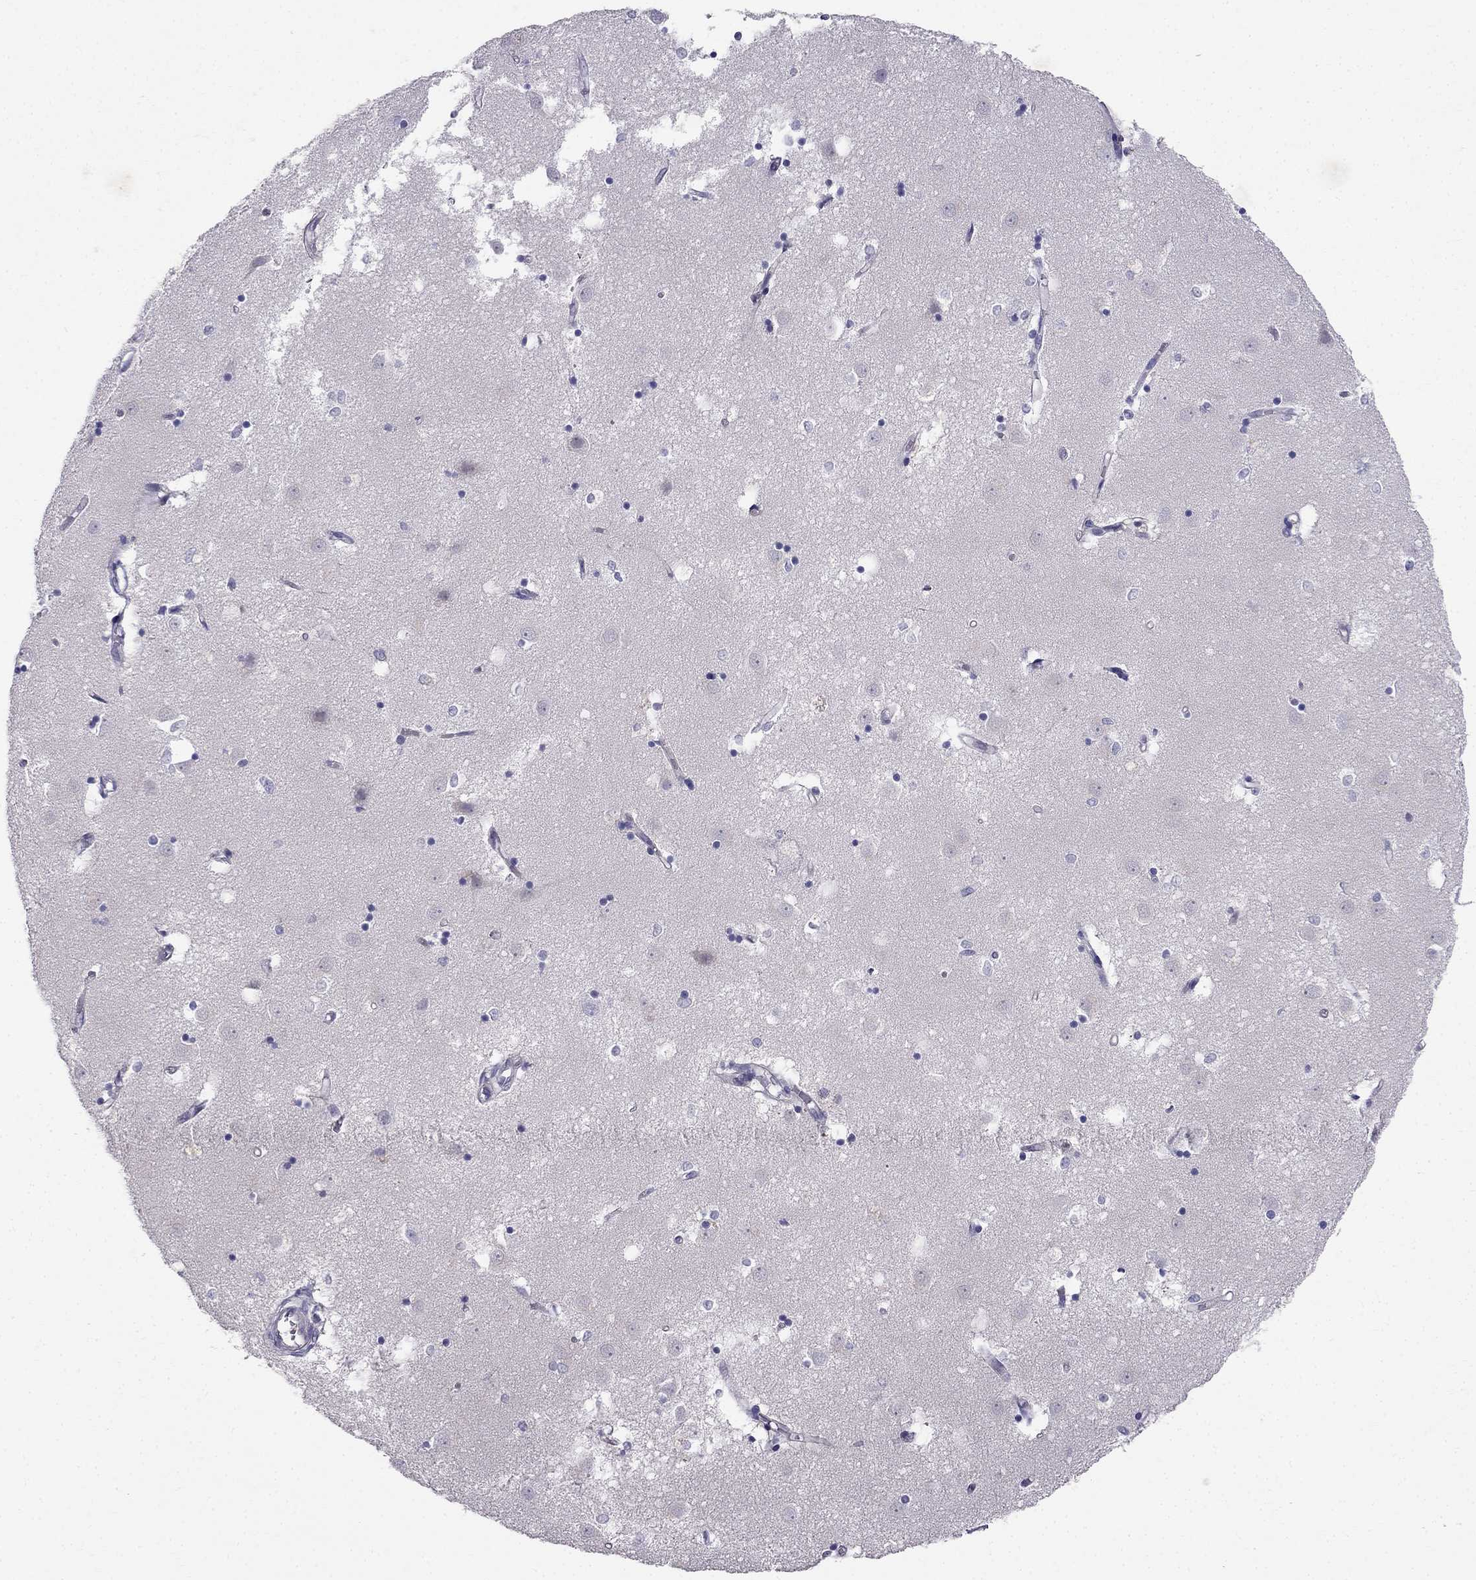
{"staining": {"intensity": "negative", "quantity": "none", "location": "none"}, "tissue": "caudate", "cell_type": "Glial cells", "image_type": "normal", "snomed": [{"axis": "morphology", "description": "Normal tissue, NOS"}, {"axis": "topography", "description": "Lateral ventricle wall"}], "caption": "Immunohistochemistry (IHC) micrograph of benign caudate: caudate stained with DAB displays no significant protein staining in glial cells.", "gene": "BAG5", "patient": {"sex": "male", "age": 54}}